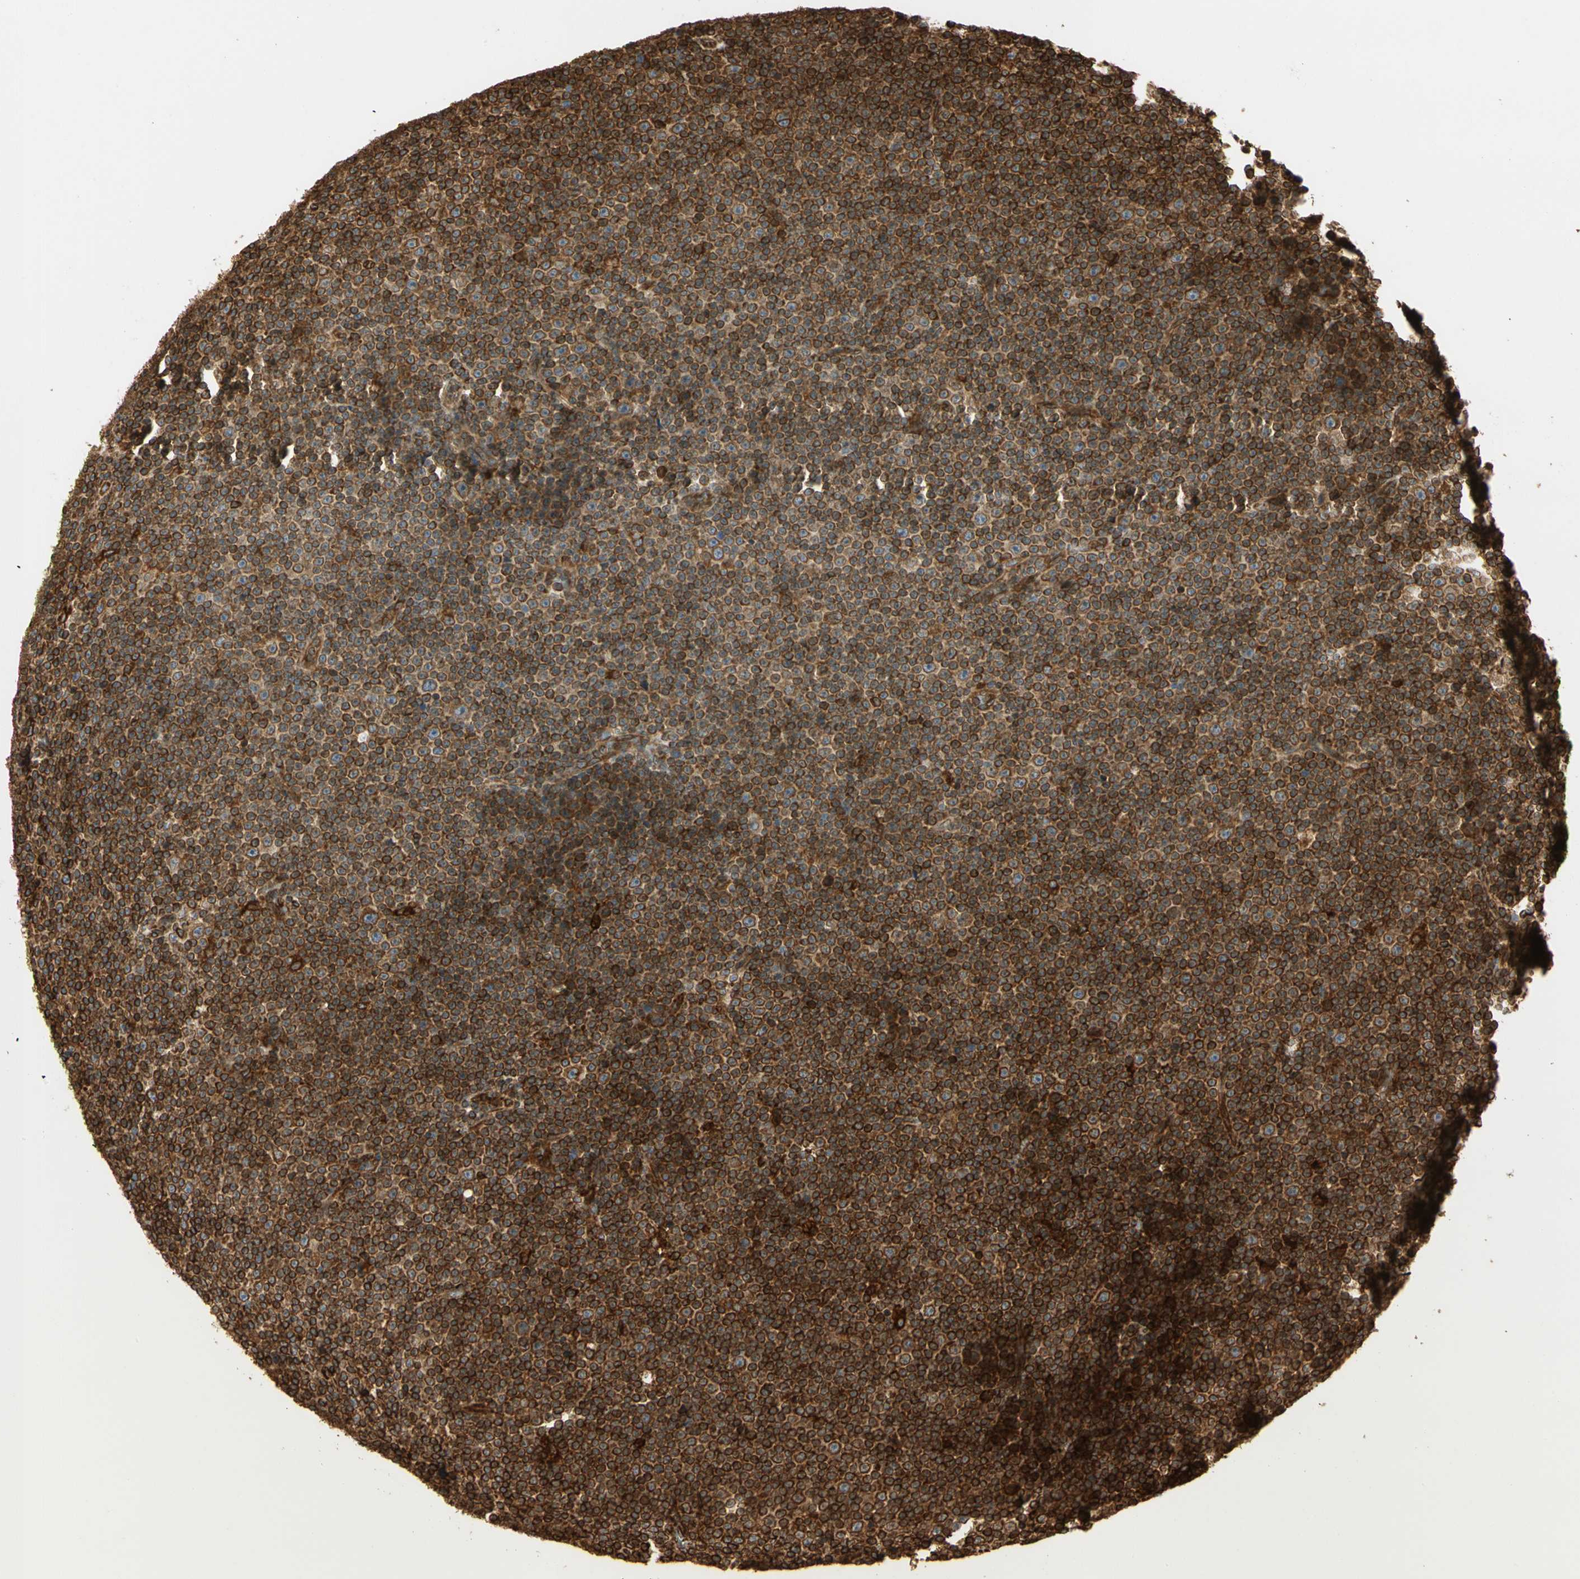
{"staining": {"intensity": "strong", "quantity": ">75%", "location": "cytoplasmic/membranous"}, "tissue": "lymphoma", "cell_type": "Tumor cells", "image_type": "cancer", "snomed": [{"axis": "morphology", "description": "Malignant lymphoma, non-Hodgkin's type, Low grade"}, {"axis": "topography", "description": "Lymph node"}], "caption": "Strong cytoplasmic/membranous protein positivity is identified in approximately >75% of tumor cells in low-grade malignant lymphoma, non-Hodgkin's type. The staining is performed using DAB brown chromogen to label protein expression. The nuclei are counter-stained blue using hematoxylin.", "gene": "TAPBP", "patient": {"sex": "female", "age": 67}}